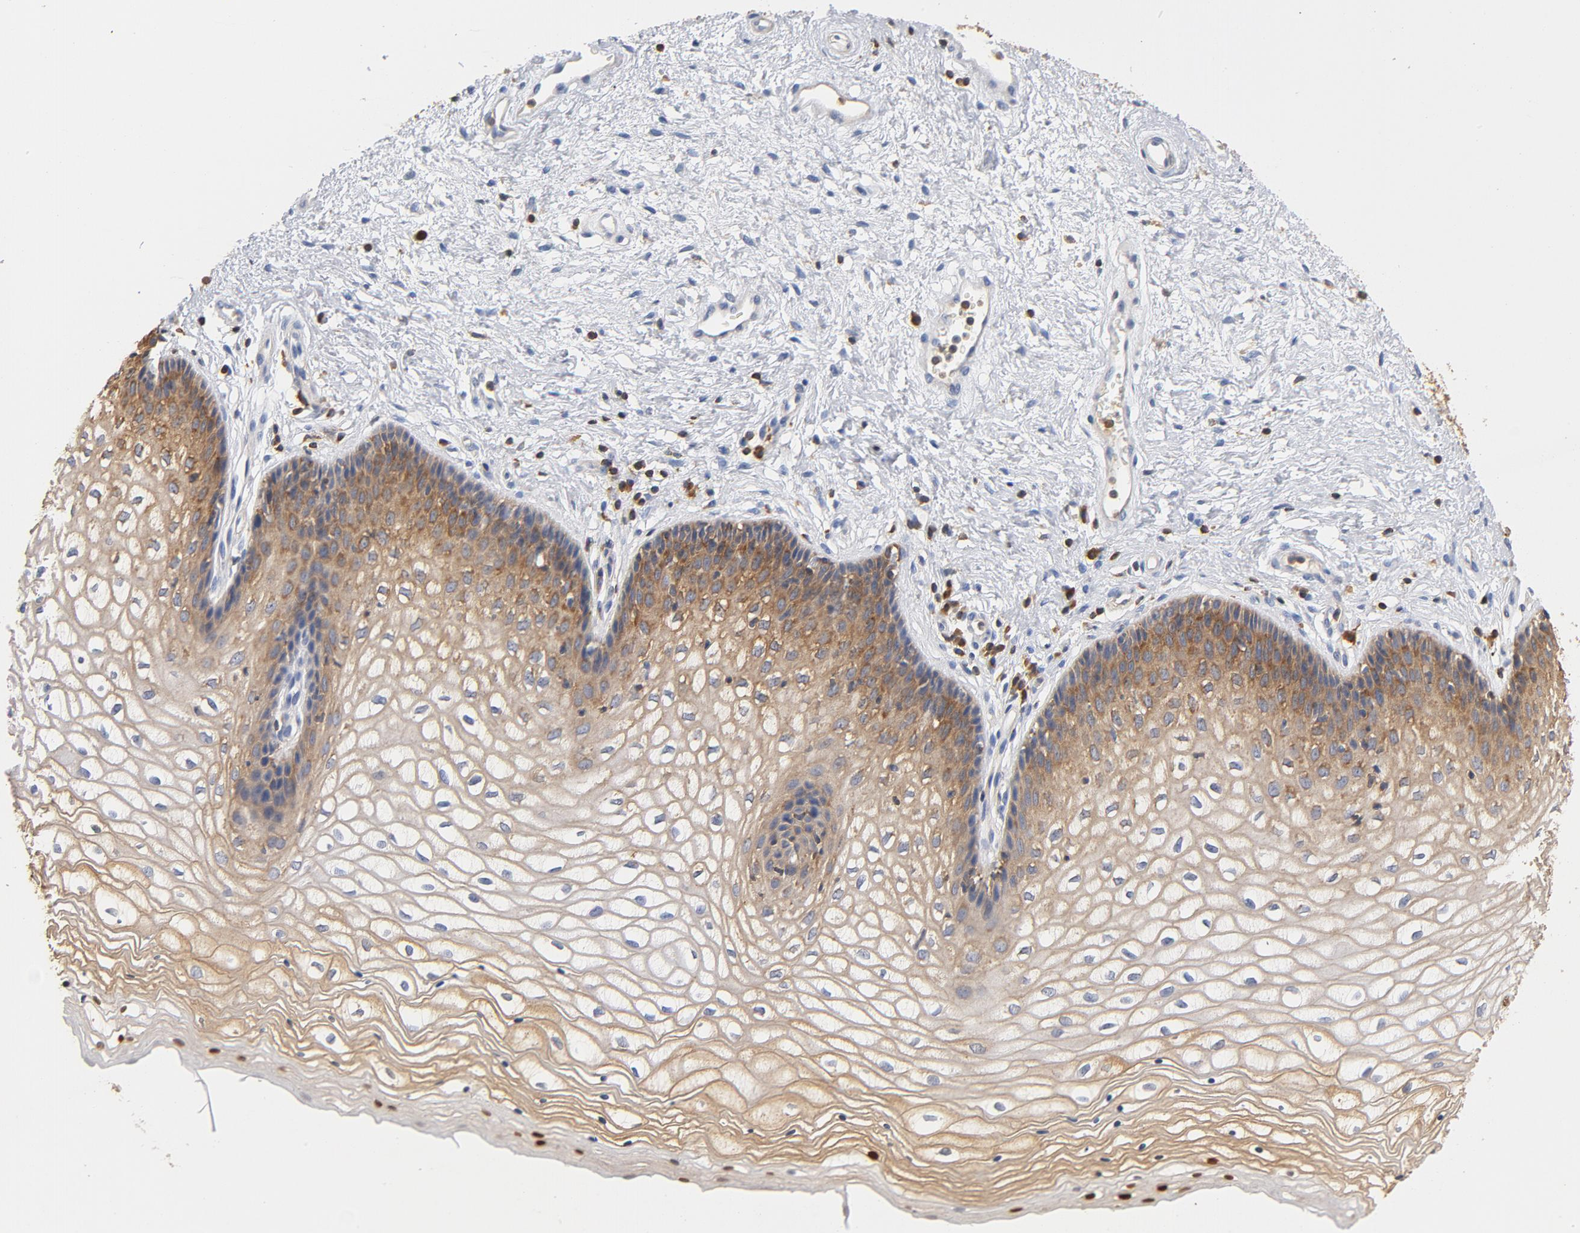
{"staining": {"intensity": "weak", "quantity": ">75%", "location": "cytoplasmic/membranous"}, "tissue": "vagina", "cell_type": "Squamous epithelial cells", "image_type": "normal", "snomed": [{"axis": "morphology", "description": "Normal tissue, NOS"}, {"axis": "topography", "description": "Vagina"}], "caption": "Unremarkable vagina demonstrates weak cytoplasmic/membranous staining in approximately >75% of squamous epithelial cells, visualized by immunohistochemistry. (IHC, brightfield microscopy, high magnification).", "gene": "EZR", "patient": {"sex": "female", "age": 34}}